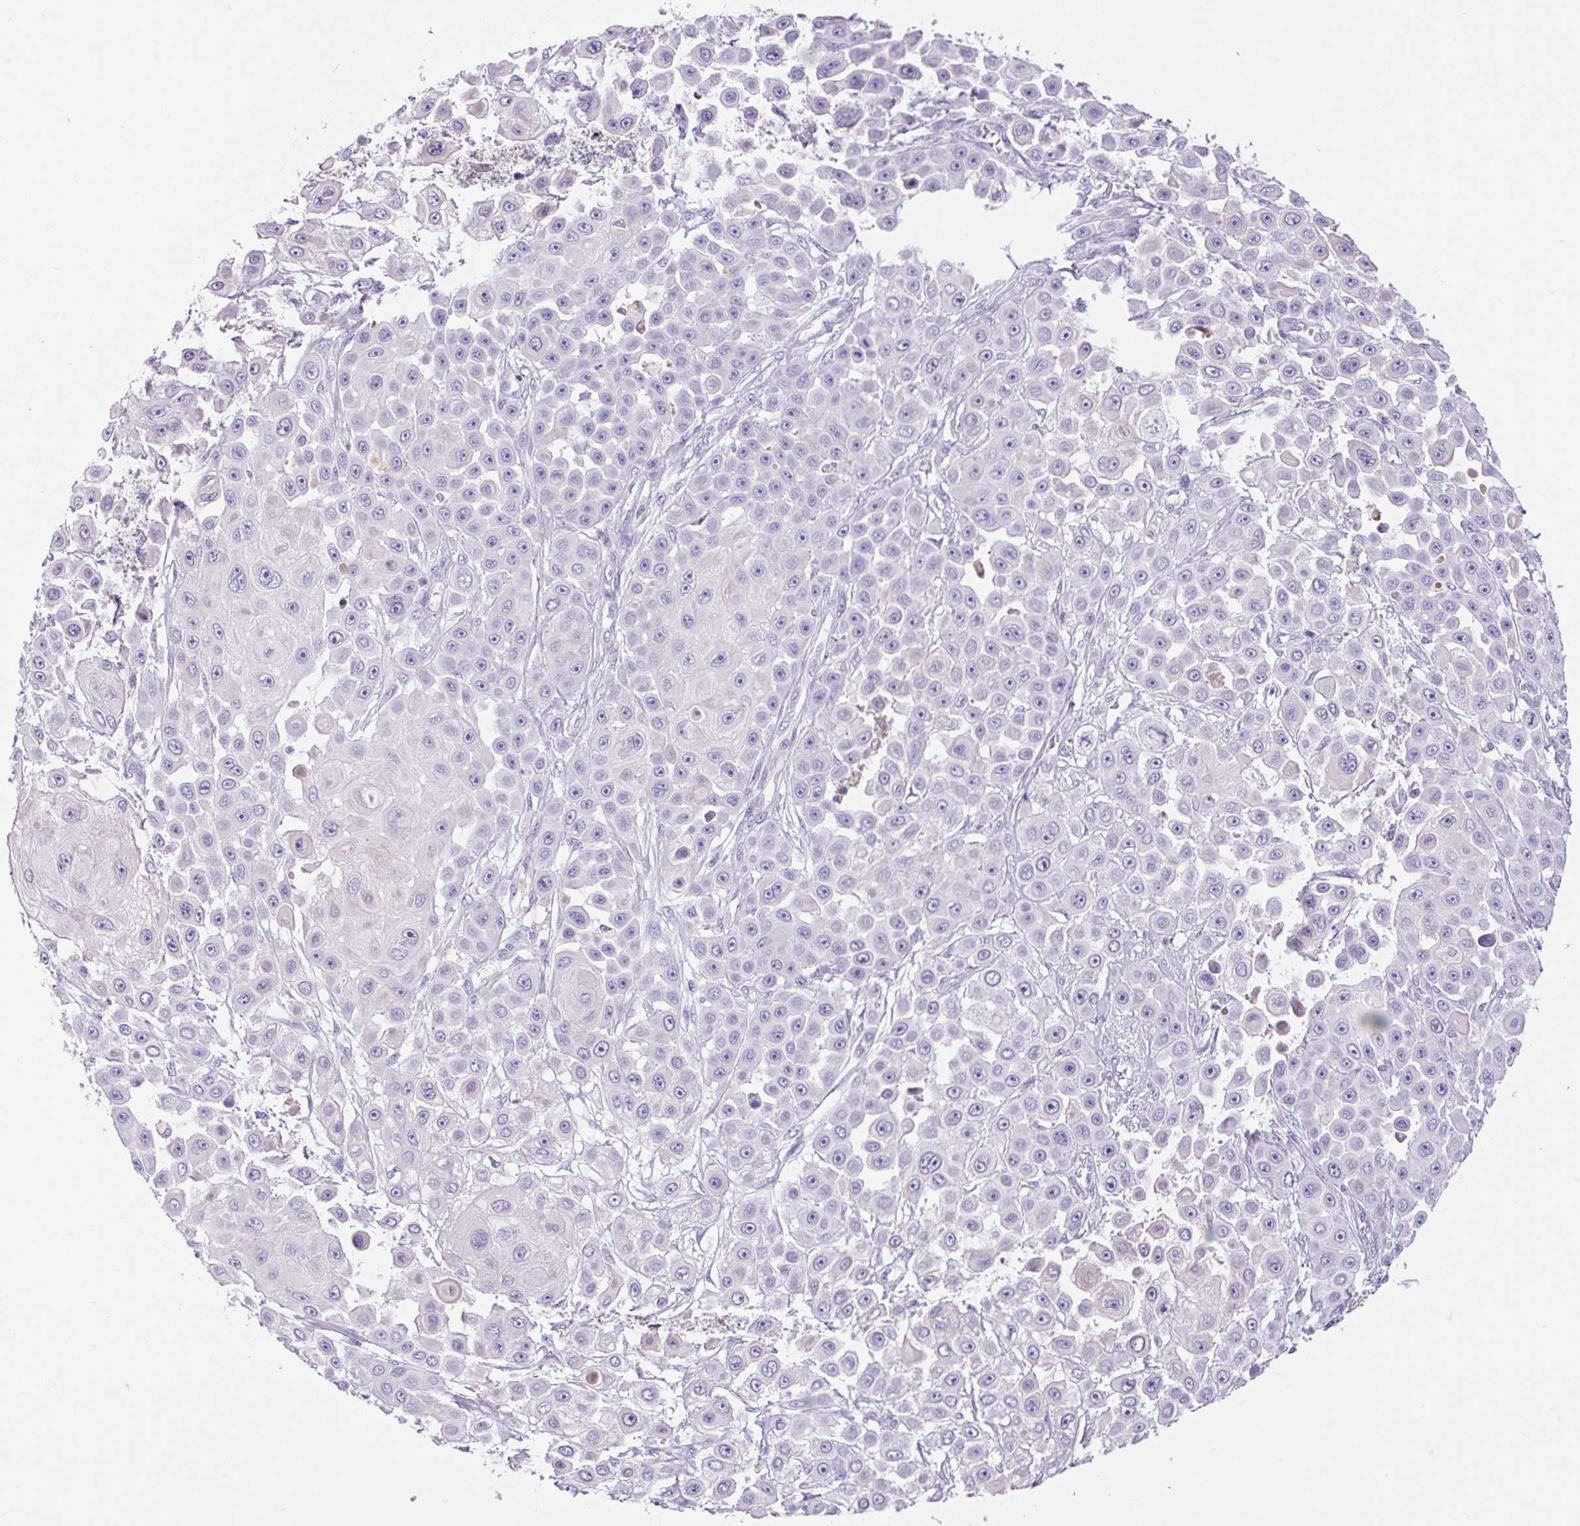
{"staining": {"intensity": "negative", "quantity": "none", "location": "none"}, "tissue": "skin cancer", "cell_type": "Tumor cells", "image_type": "cancer", "snomed": [{"axis": "morphology", "description": "Squamous cell carcinoma, NOS"}, {"axis": "topography", "description": "Skin"}], "caption": "Image shows no significant protein expression in tumor cells of squamous cell carcinoma (skin). The staining was performed using DAB to visualize the protein expression in brown, while the nuclei were stained in blue with hematoxylin (Magnification: 20x).", "gene": "TDRD15", "patient": {"sex": "male", "age": 67}}